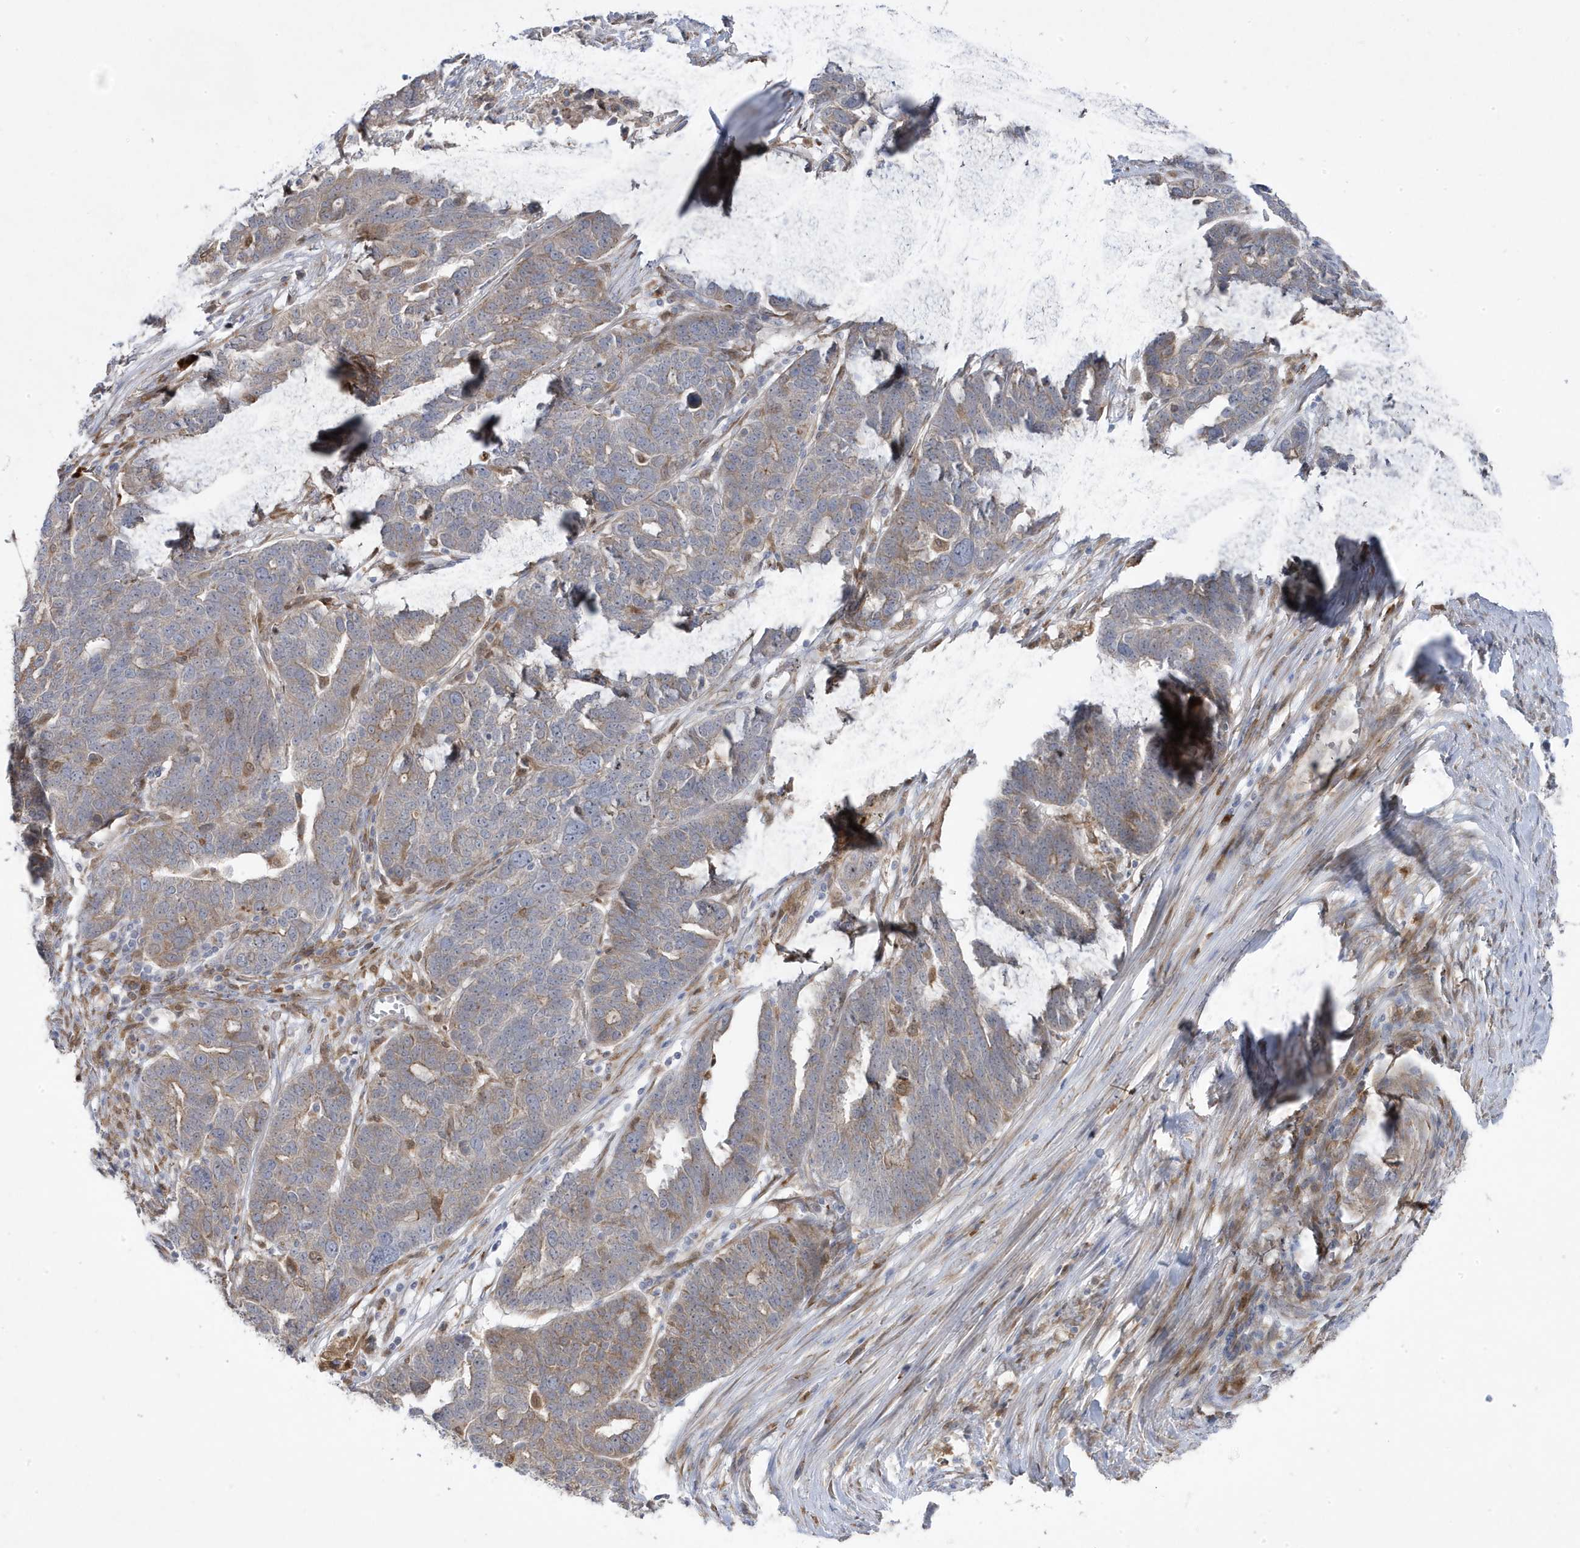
{"staining": {"intensity": "weak", "quantity": ">75%", "location": "cytoplasmic/membranous"}, "tissue": "ovarian cancer", "cell_type": "Tumor cells", "image_type": "cancer", "snomed": [{"axis": "morphology", "description": "Cystadenocarcinoma, serous, NOS"}, {"axis": "topography", "description": "Ovary"}], "caption": "Human serous cystadenocarcinoma (ovarian) stained for a protein (brown) reveals weak cytoplasmic/membranous positive expression in approximately >75% of tumor cells.", "gene": "ZNF654", "patient": {"sex": "female", "age": 59}}